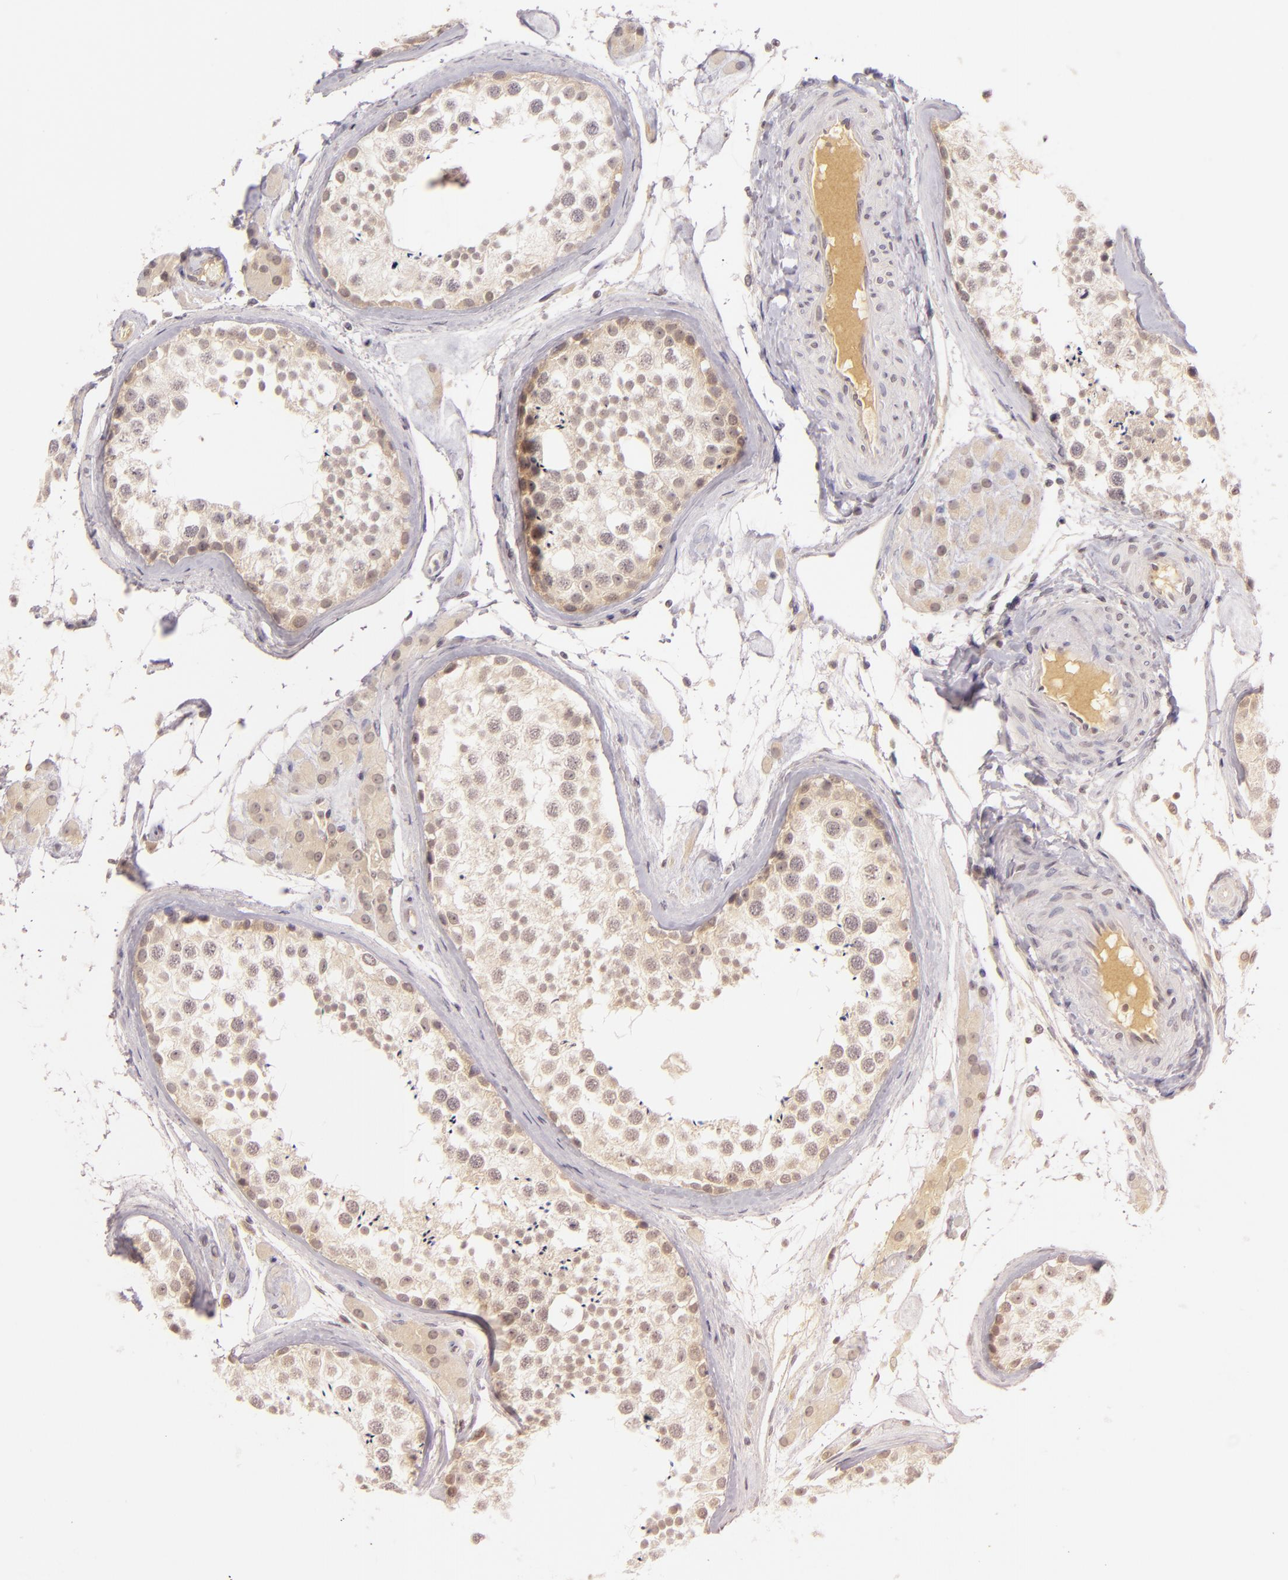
{"staining": {"intensity": "weak", "quantity": ">75%", "location": "cytoplasmic/membranous"}, "tissue": "testis", "cell_type": "Cells in seminiferous ducts", "image_type": "normal", "snomed": [{"axis": "morphology", "description": "Normal tissue, NOS"}, {"axis": "topography", "description": "Testis"}], "caption": "Protein staining of benign testis demonstrates weak cytoplasmic/membranous staining in approximately >75% of cells in seminiferous ducts. Nuclei are stained in blue.", "gene": "CASP8", "patient": {"sex": "male", "age": 46}}